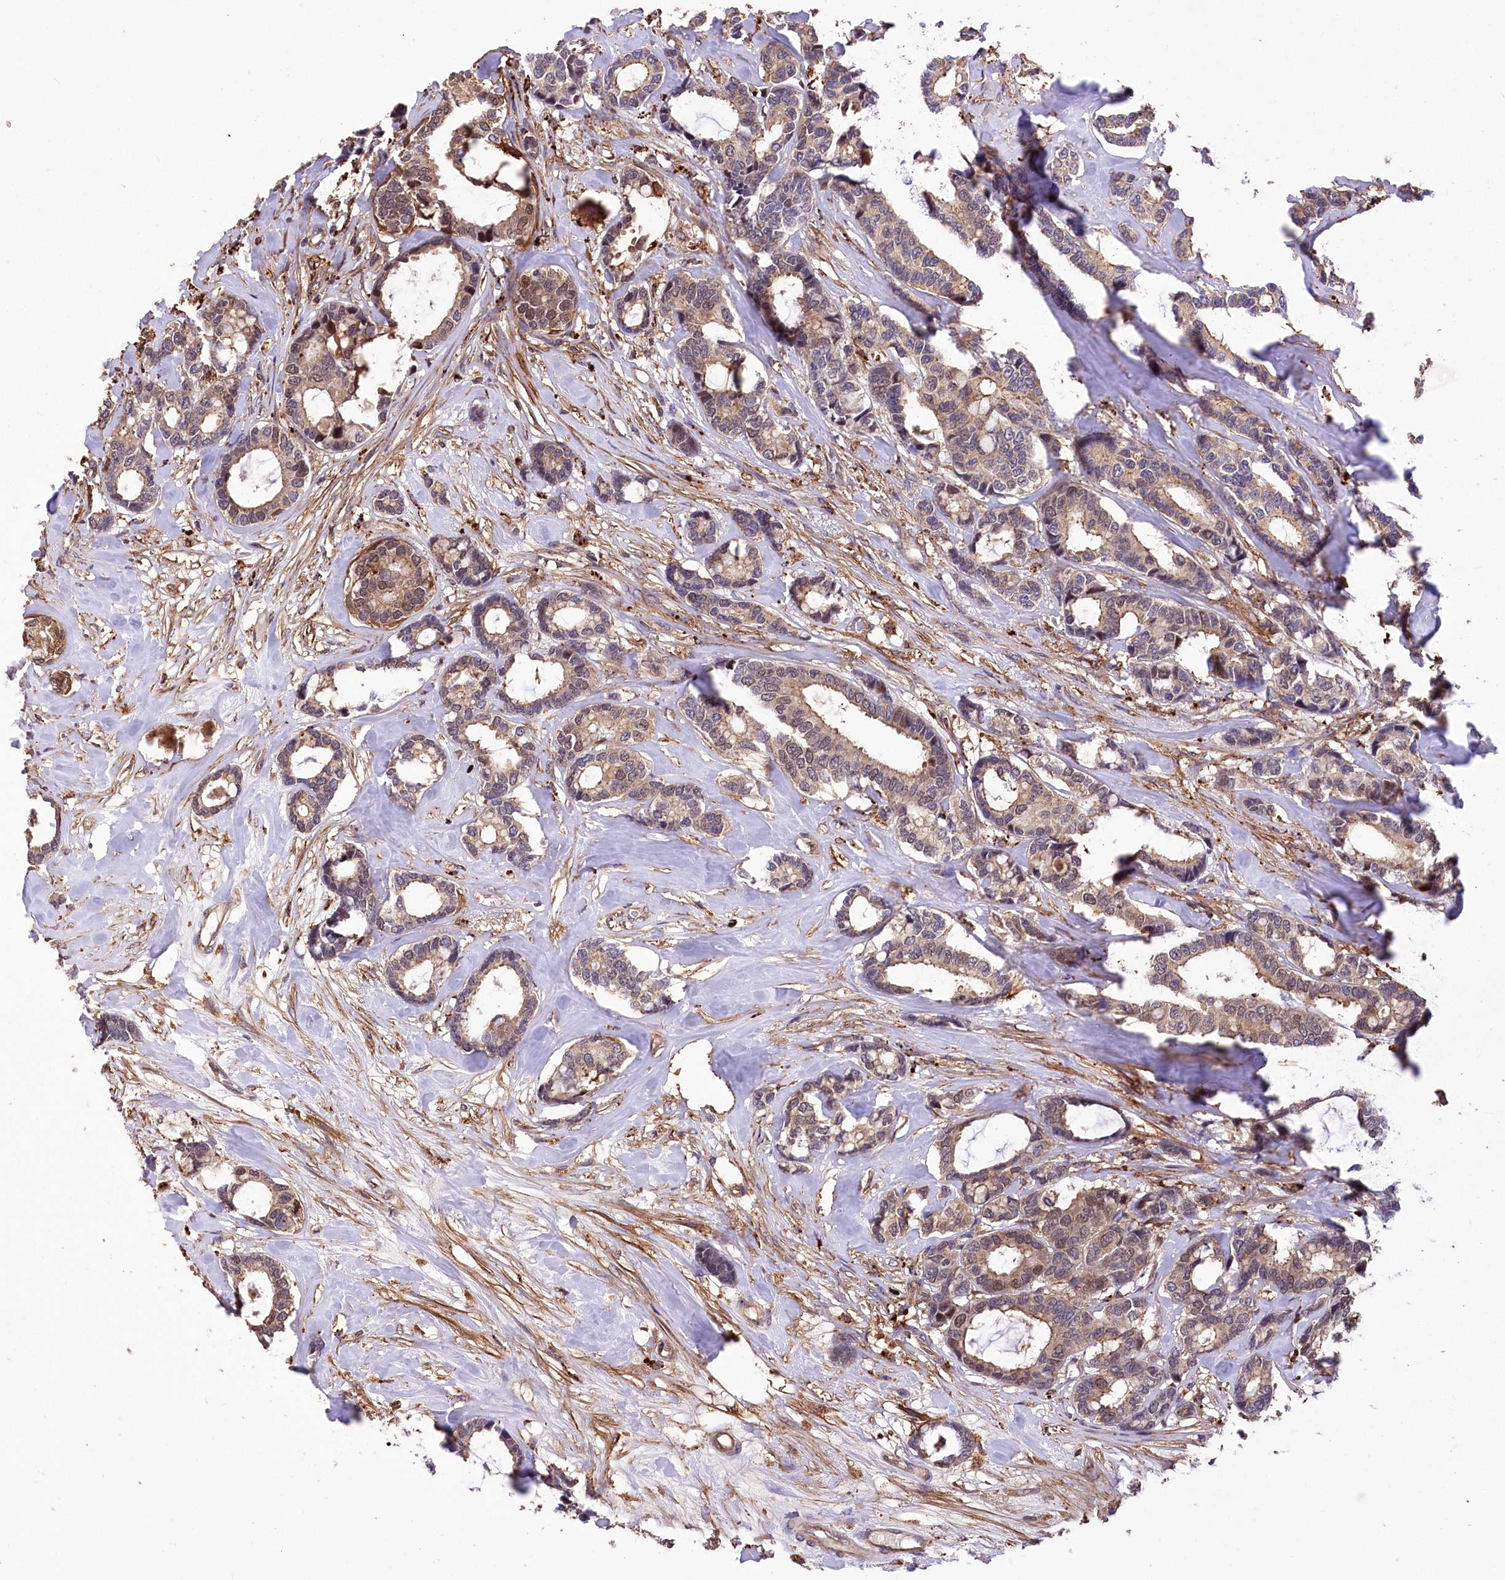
{"staining": {"intensity": "weak", "quantity": ">75%", "location": "cytoplasmic/membranous"}, "tissue": "breast cancer", "cell_type": "Tumor cells", "image_type": "cancer", "snomed": [{"axis": "morphology", "description": "Duct carcinoma"}, {"axis": "topography", "description": "Breast"}], "caption": "Human invasive ductal carcinoma (breast) stained for a protein (brown) exhibits weak cytoplasmic/membranous positive staining in about >75% of tumor cells.", "gene": "DPP3", "patient": {"sex": "female", "age": 87}}